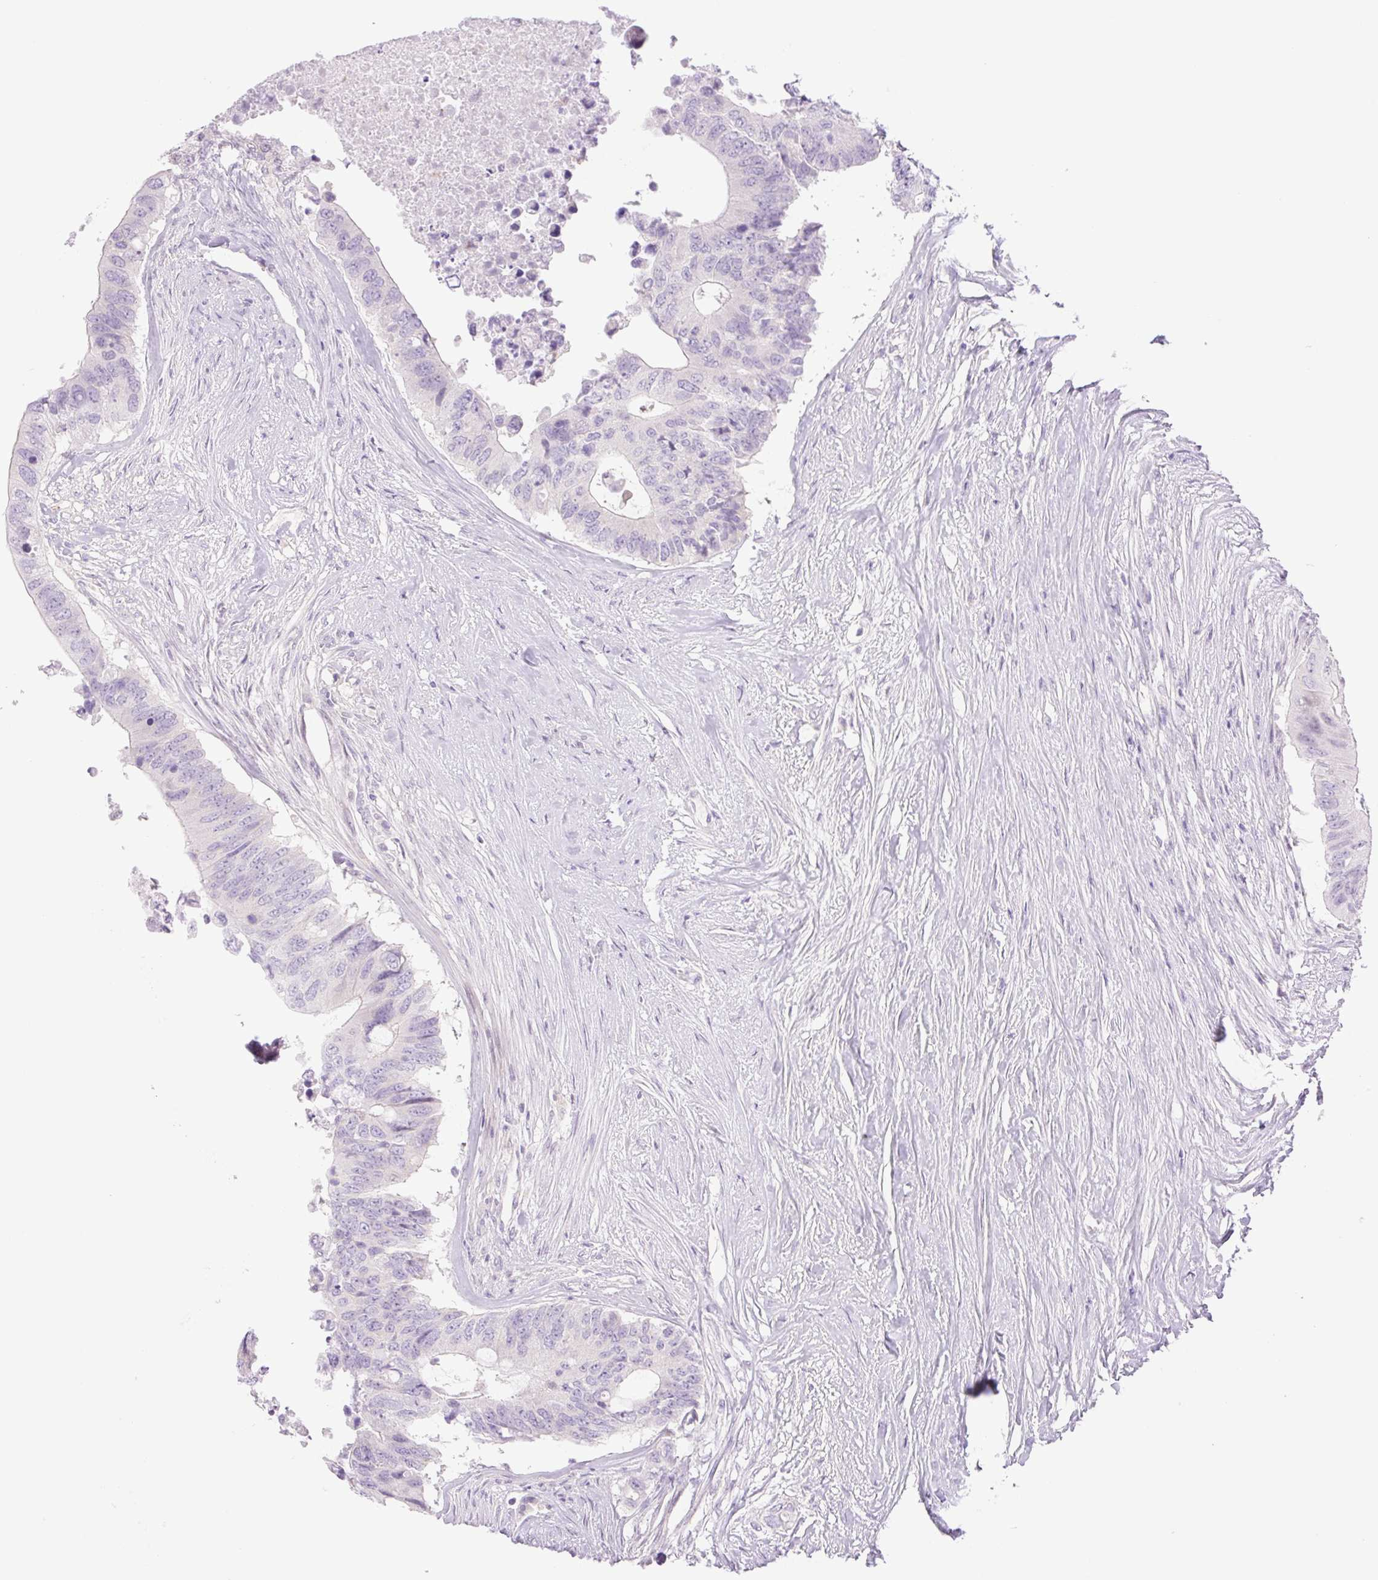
{"staining": {"intensity": "negative", "quantity": "none", "location": "none"}, "tissue": "colorectal cancer", "cell_type": "Tumor cells", "image_type": "cancer", "snomed": [{"axis": "morphology", "description": "Adenocarcinoma, NOS"}, {"axis": "topography", "description": "Colon"}], "caption": "Colorectal cancer stained for a protein using IHC exhibits no expression tumor cells.", "gene": "TBX15", "patient": {"sex": "male", "age": 71}}